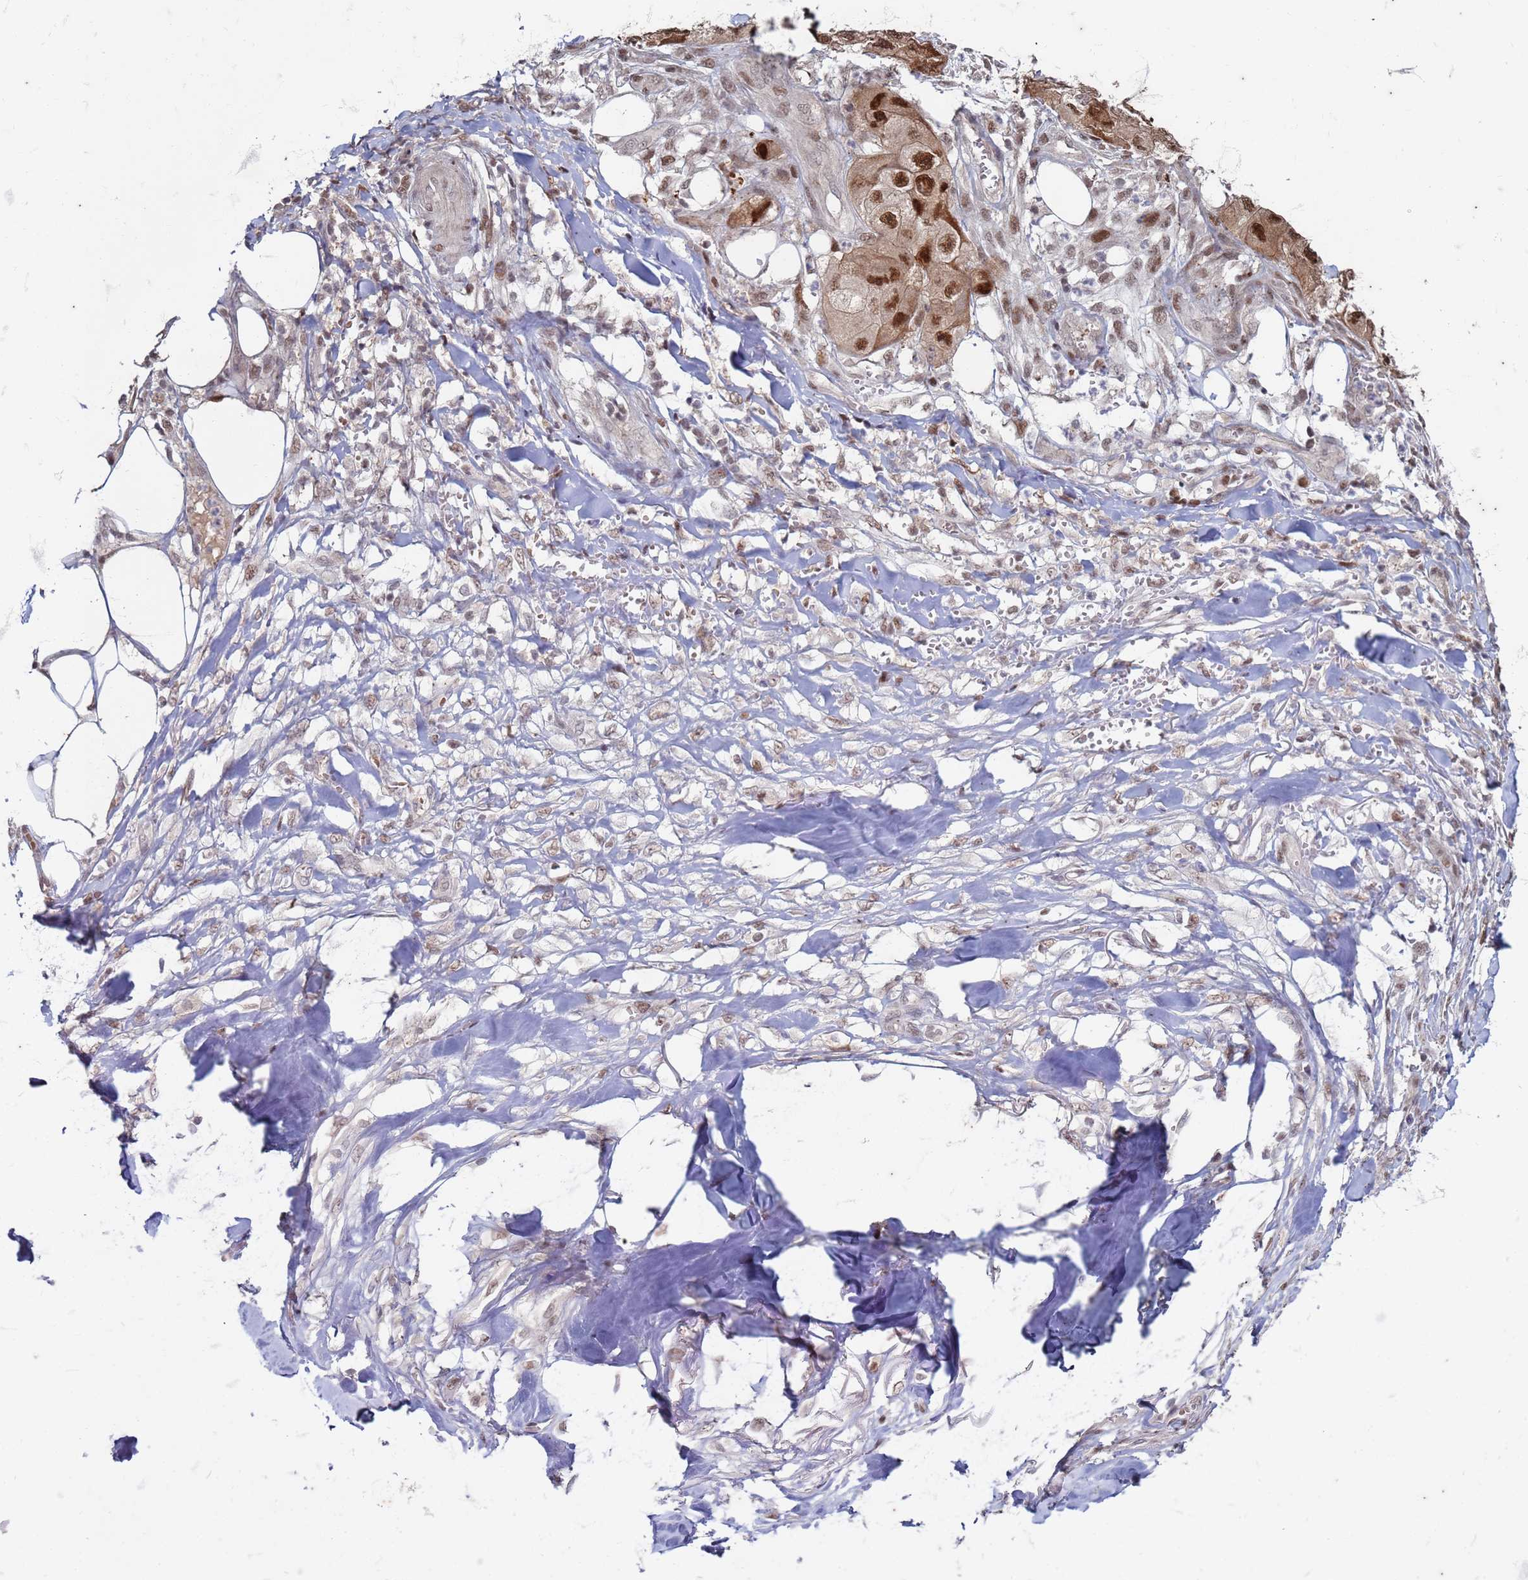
{"staining": {"intensity": "strong", "quantity": ">75%", "location": "nuclear"}, "tissue": "skin cancer", "cell_type": "Tumor cells", "image_type": "cancer", "snomed": [{"axis": "morphology", "description": "Squamous cell carcinoma, NOS"}, {"axis": "topography", "description": "Skin"}, {"axis": "topography", "description": "Subcutis"}], "caption": "The histopathology image displays a brown stain indicating the presence of a protein in the nuclear of tumor cells in skin cancer.", "gene": "TRMT6", "patient": {"sex": "male", "age": 73}}